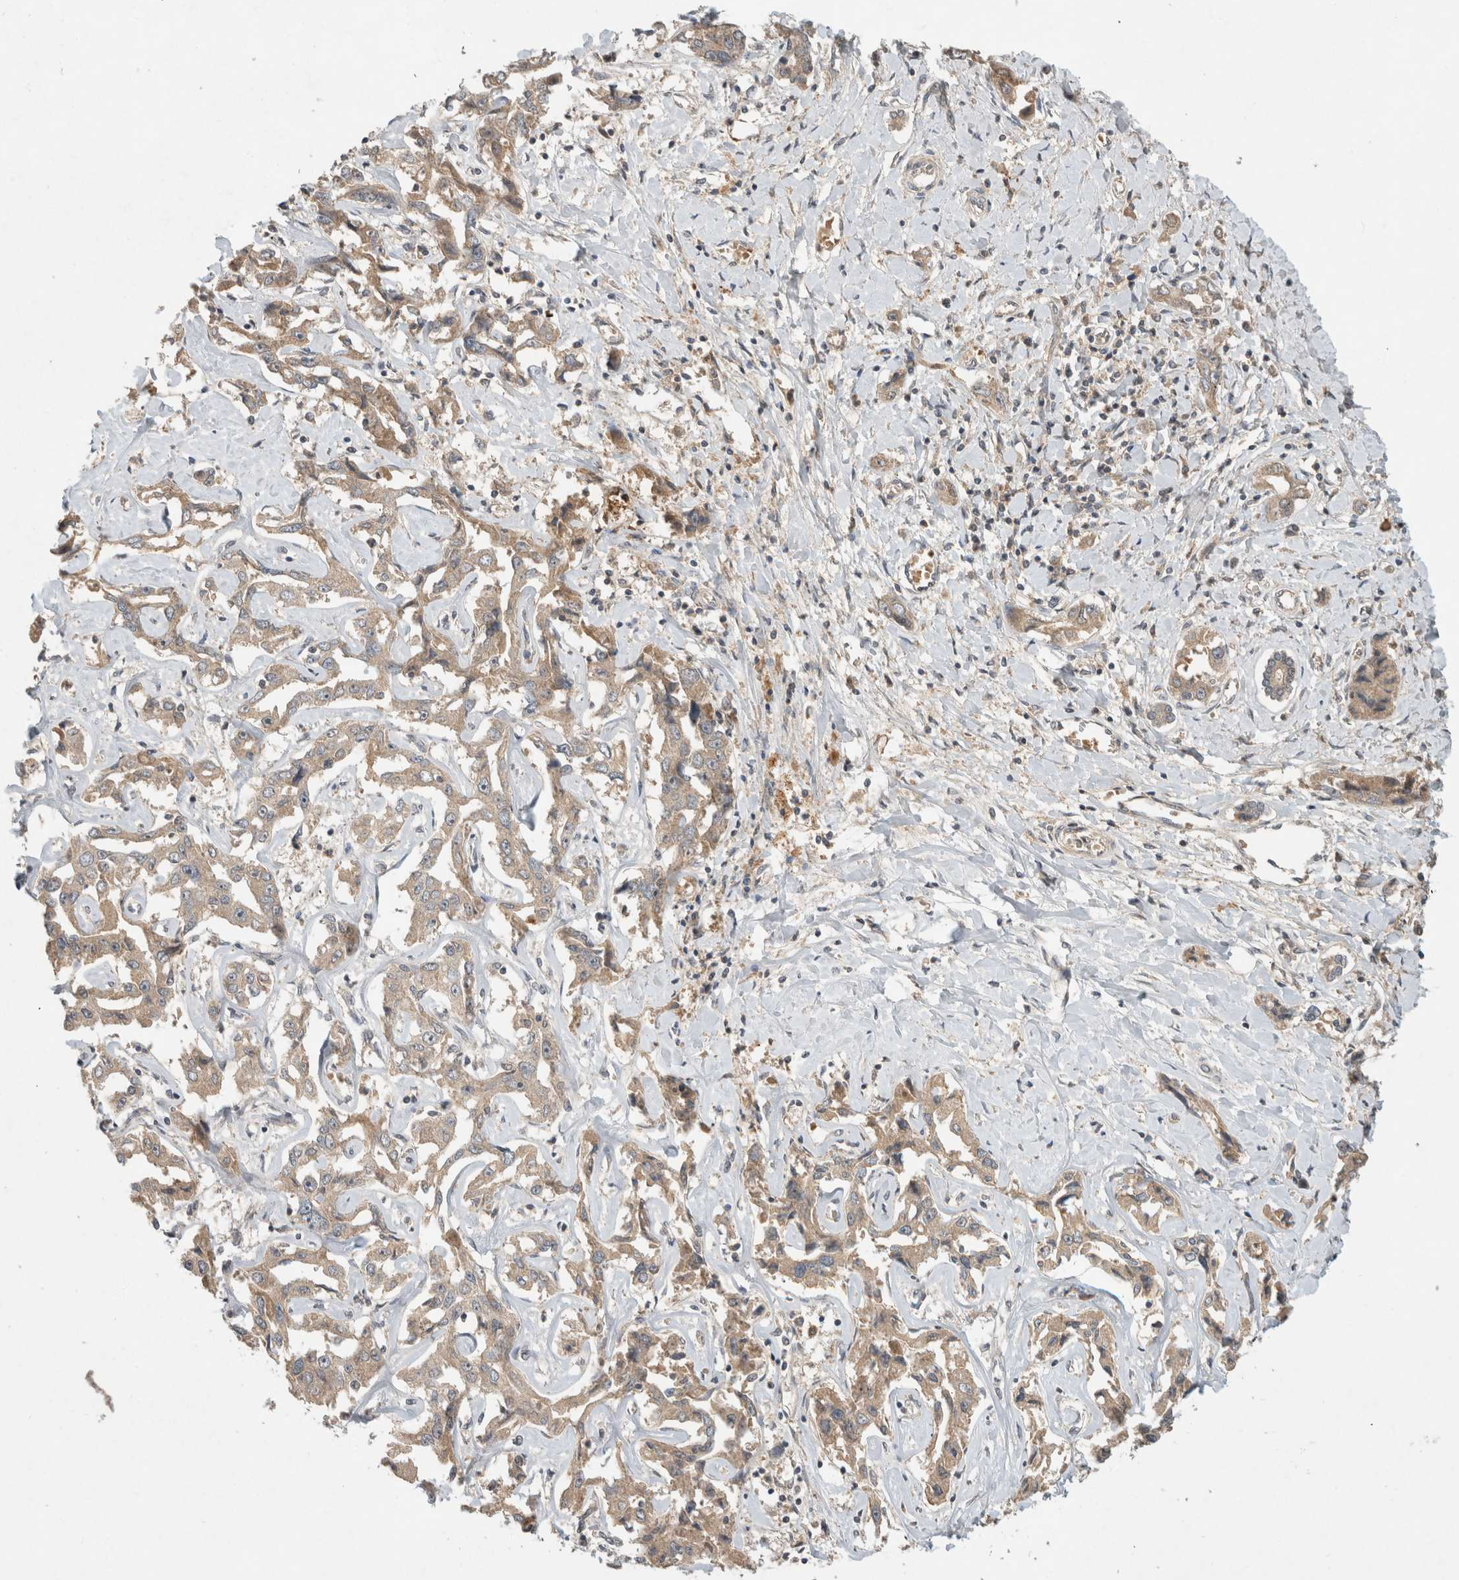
{"staining": {"intensity": "weak", "quantity": ">75%", "location": "cytoplasmic/membranous"}, "tissue": "liver cancer", "cell_type": "Tumor cells", "image_type": "cancer", "snomed": [{"axis": "morphology", "description": "Cholangiocarcinoma"}, {"axis": "topography", "description": "Liver"}], "caption": "Immunohistochemical staining of human liver cancer exhibits weak cytoplasmic/membranous protein expression in approximately >75% of tumor cells.", "gene": "LOXL2", "patient": {"sex": "male", "age": 59}}